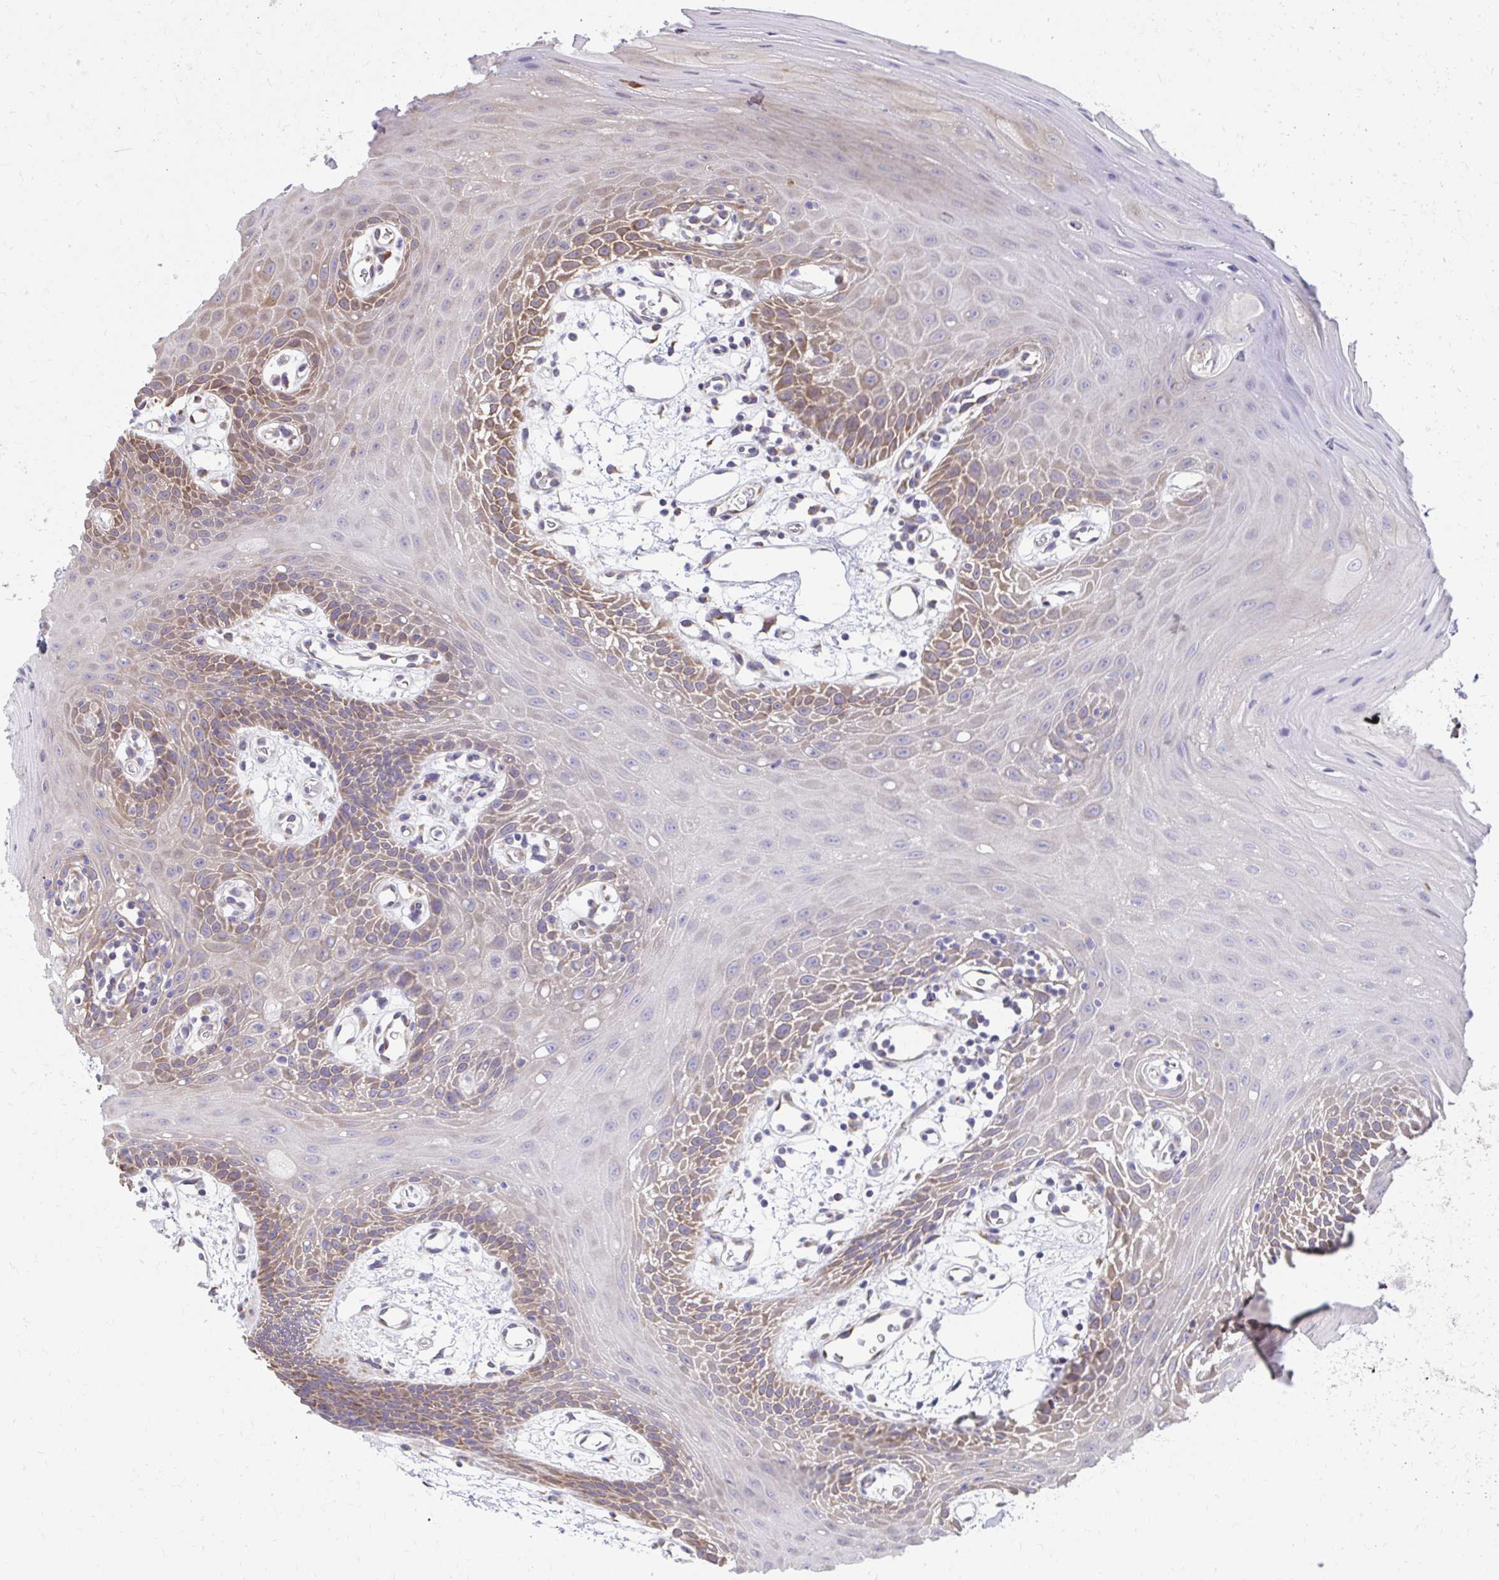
{"staining": {"intensity": "moderate", "quantity": "25%-75%", "location": "cytoplasmic/membranous"}, "tissue": "oral mucosa", "cell_type": "Squamous epithelial cells", "image_type": "normal", "snomed": [{"axis": "morphology", "description": "Normal tissue, NOS"}, {"axis": "topography", "description": "Oral tissue"}], "caption": "Immunohistochemistry histopathology image of benign oral mucosa: human oral mucosa stained using immunohistochemistry (IHC) reveals medium levels of moderate protein expression localized specifically in the cytoplasmic/membranous of squamous epithelial cells, appearing as a cytoplasmic/membranous brown color.", "gene": "ZNF778", "patient": {"sex": "female", "age": 59}}